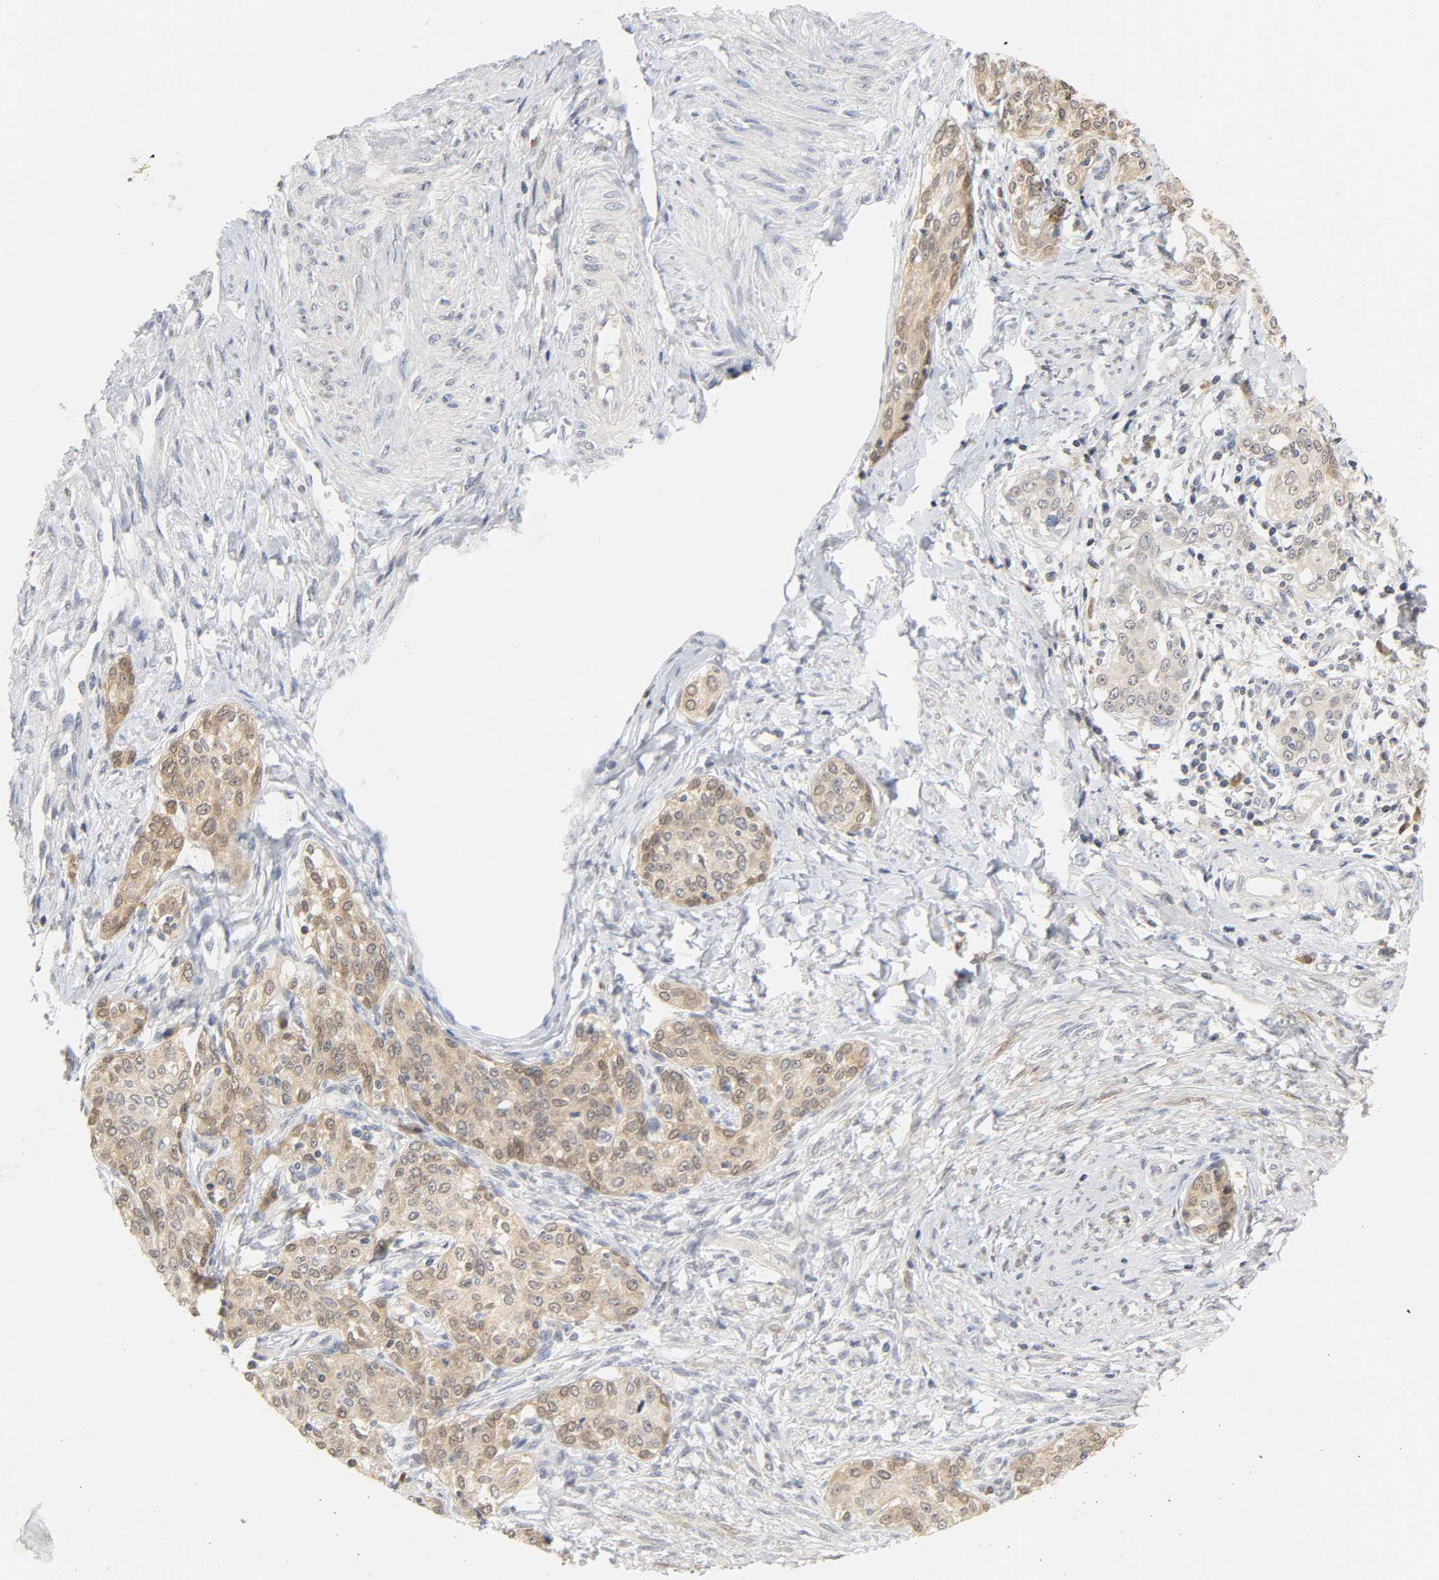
{"staining": {"intensity": "weak", "quantity": ">75%", "location": "cytoplasmic/membranous"}, "tissue": "cervical cancer", "cell_type": "Tumor cells", "image_type": "cancer", "snomed": [{"axis": "morphology", "description": "Squamous cell carcinoma, NOS"}, {"axis": "morphology", "description": "Adenocarcinoma, NOS"}, {"axis": "topography", "description": "Cervix"}], "caption": "Weak cytoplasmic/membranous protein staining is appreciated in approximately >75% of tumor cells in cervical cancer (squamous cell carcinoma).", "gene": "MIF", "patient": {"sex": "female", "age": 52}}